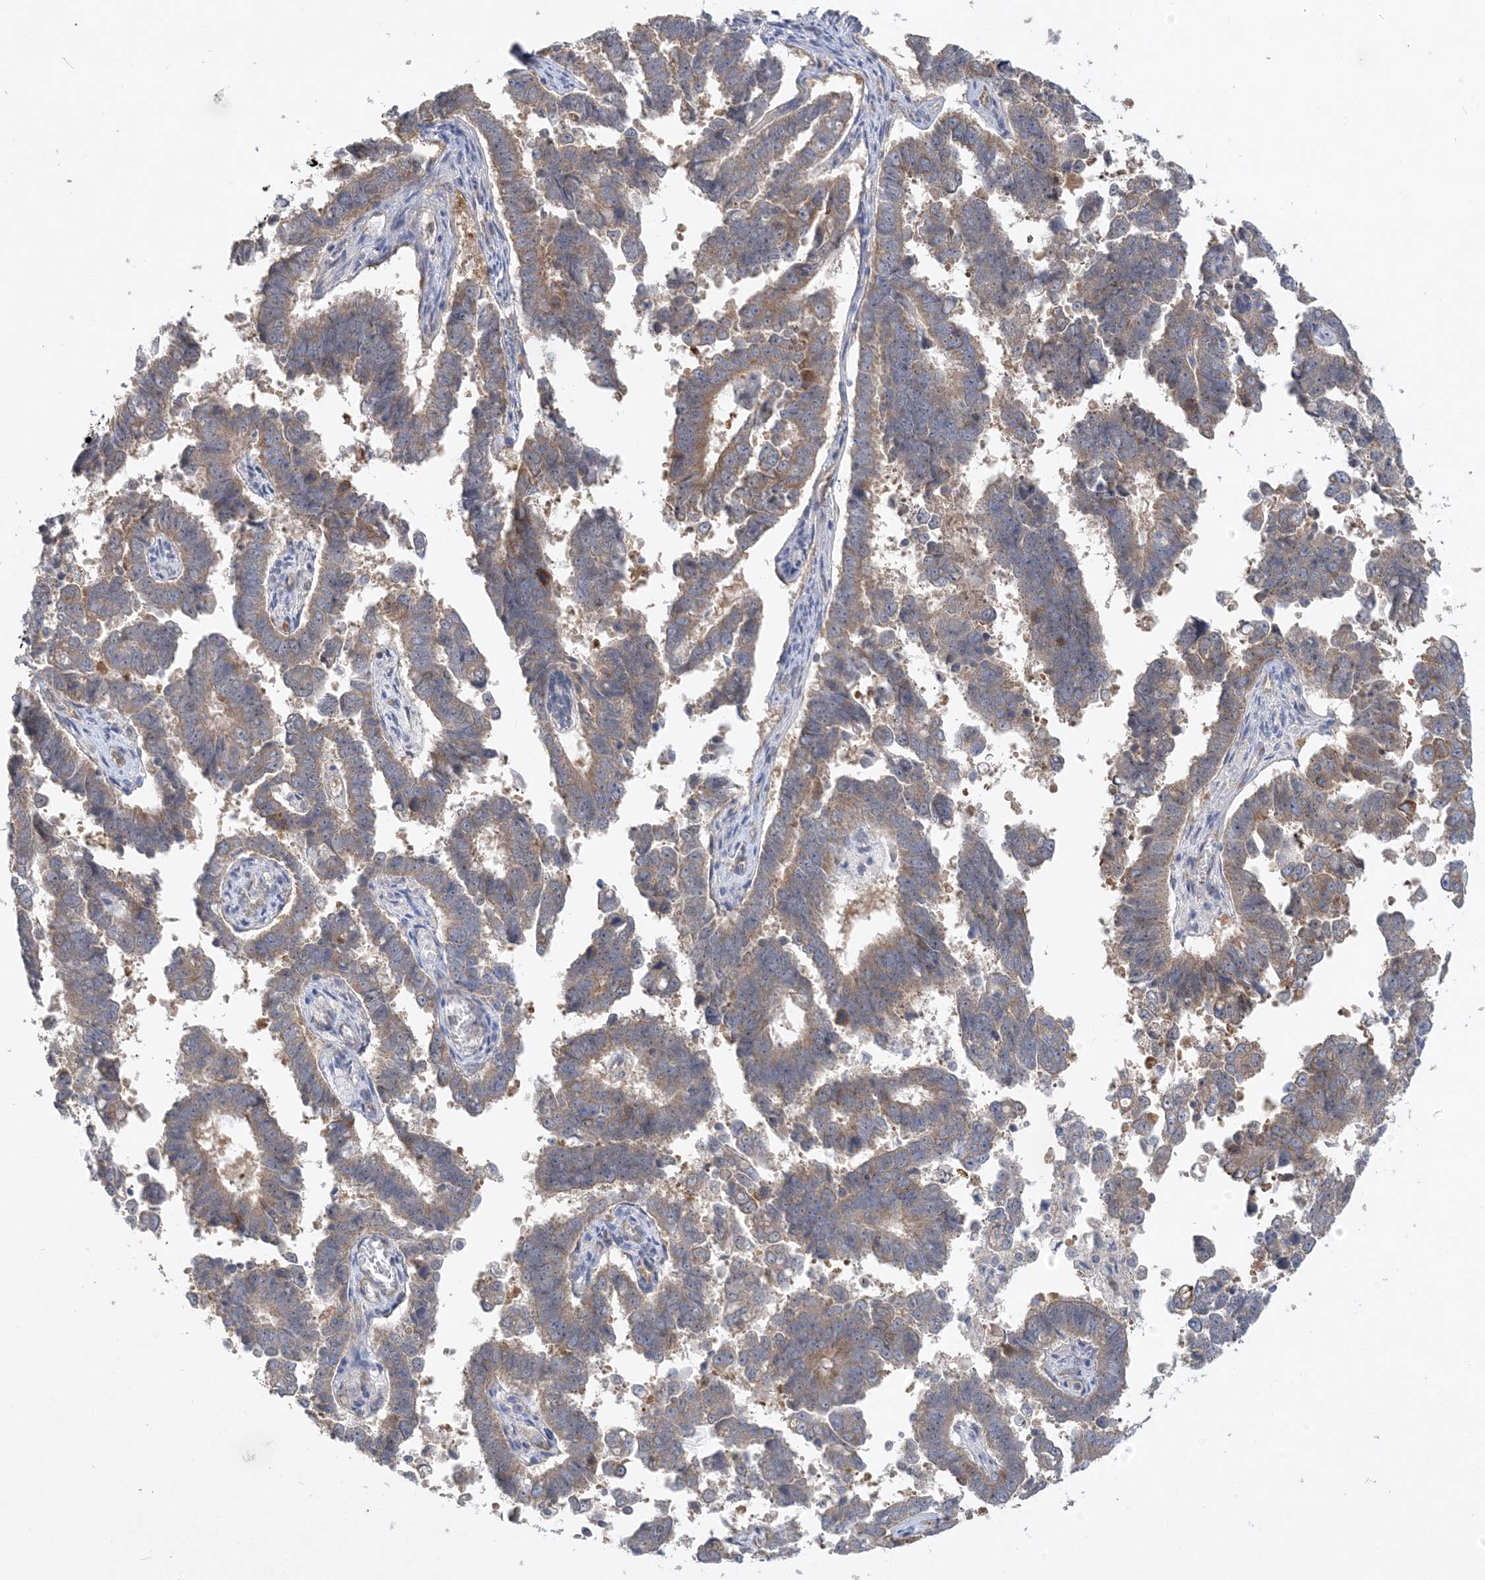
{"staining": {"intensity": "moderate", "quantity": "25%-75%", "location": "cytoplasmic/membranous"}, "tissue": "endometrial cancer", "cell_type": "Tumor cells", "image_type": "cancer", "snomed": [{"axis": "morphology", "description": "Adenocarcinoma, NOS"}, {"axis": "topography", "description": "Endometrium"}], "caption": "Endometrial adenocarcinoma stained with immunohistochemistry (IHC) exhibits moderate cytoplasmic/membranous expression in about 25%-75% of tumor cells. The staining was performed using DAB (3,3'-diaminobenzidine), with brown indicating positive protein expression. Nuclei are stained blue with hematoxylin.", "gene": "MAP4K5", "patient": {"sex": "female", "age": 75}}